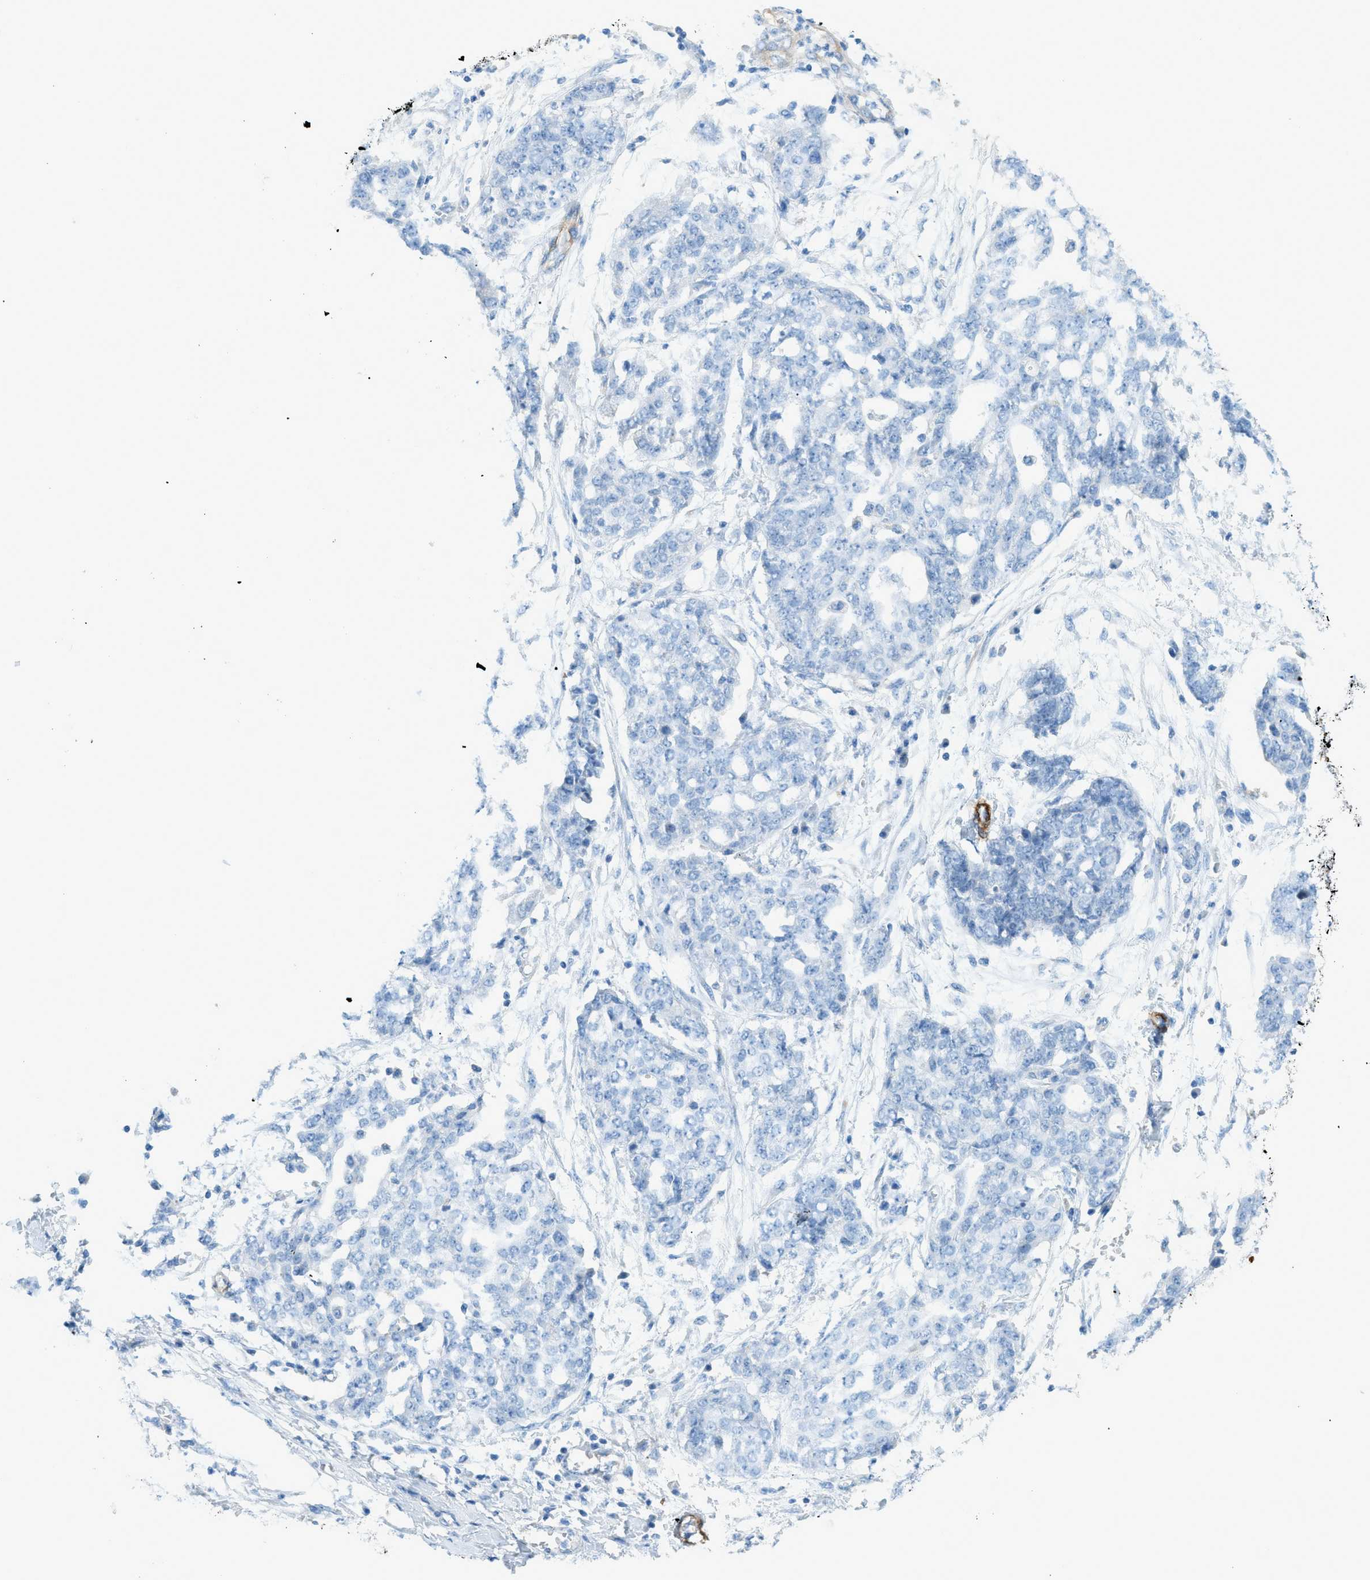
{"staining": {"intensity": "negative", "quantity": "none", "location": "none"}, "tissue": "ovarian cancer", "cell_type": "Tumor cells", "image_type": "cancer", "snomed": [{"axis": "morphology", "description": "Cystadenocarcinoma, serous, NOS"}, {"axis": "topography", "description": "Soft tissue"}, {"axis": "topography", "description": "Ovary"}], "caption": "Immunohistochemistry (IHC) of ovarian cancer (serous cystadenocarcinoma) displays no expression in tumor cells. (DAB (3,3'-diaminobenzidine) immunohistochemistry (IHC) with hematoxylin counter stain).", "gene": "MYH11", "patient": {"sex": "female", "age": 57}}